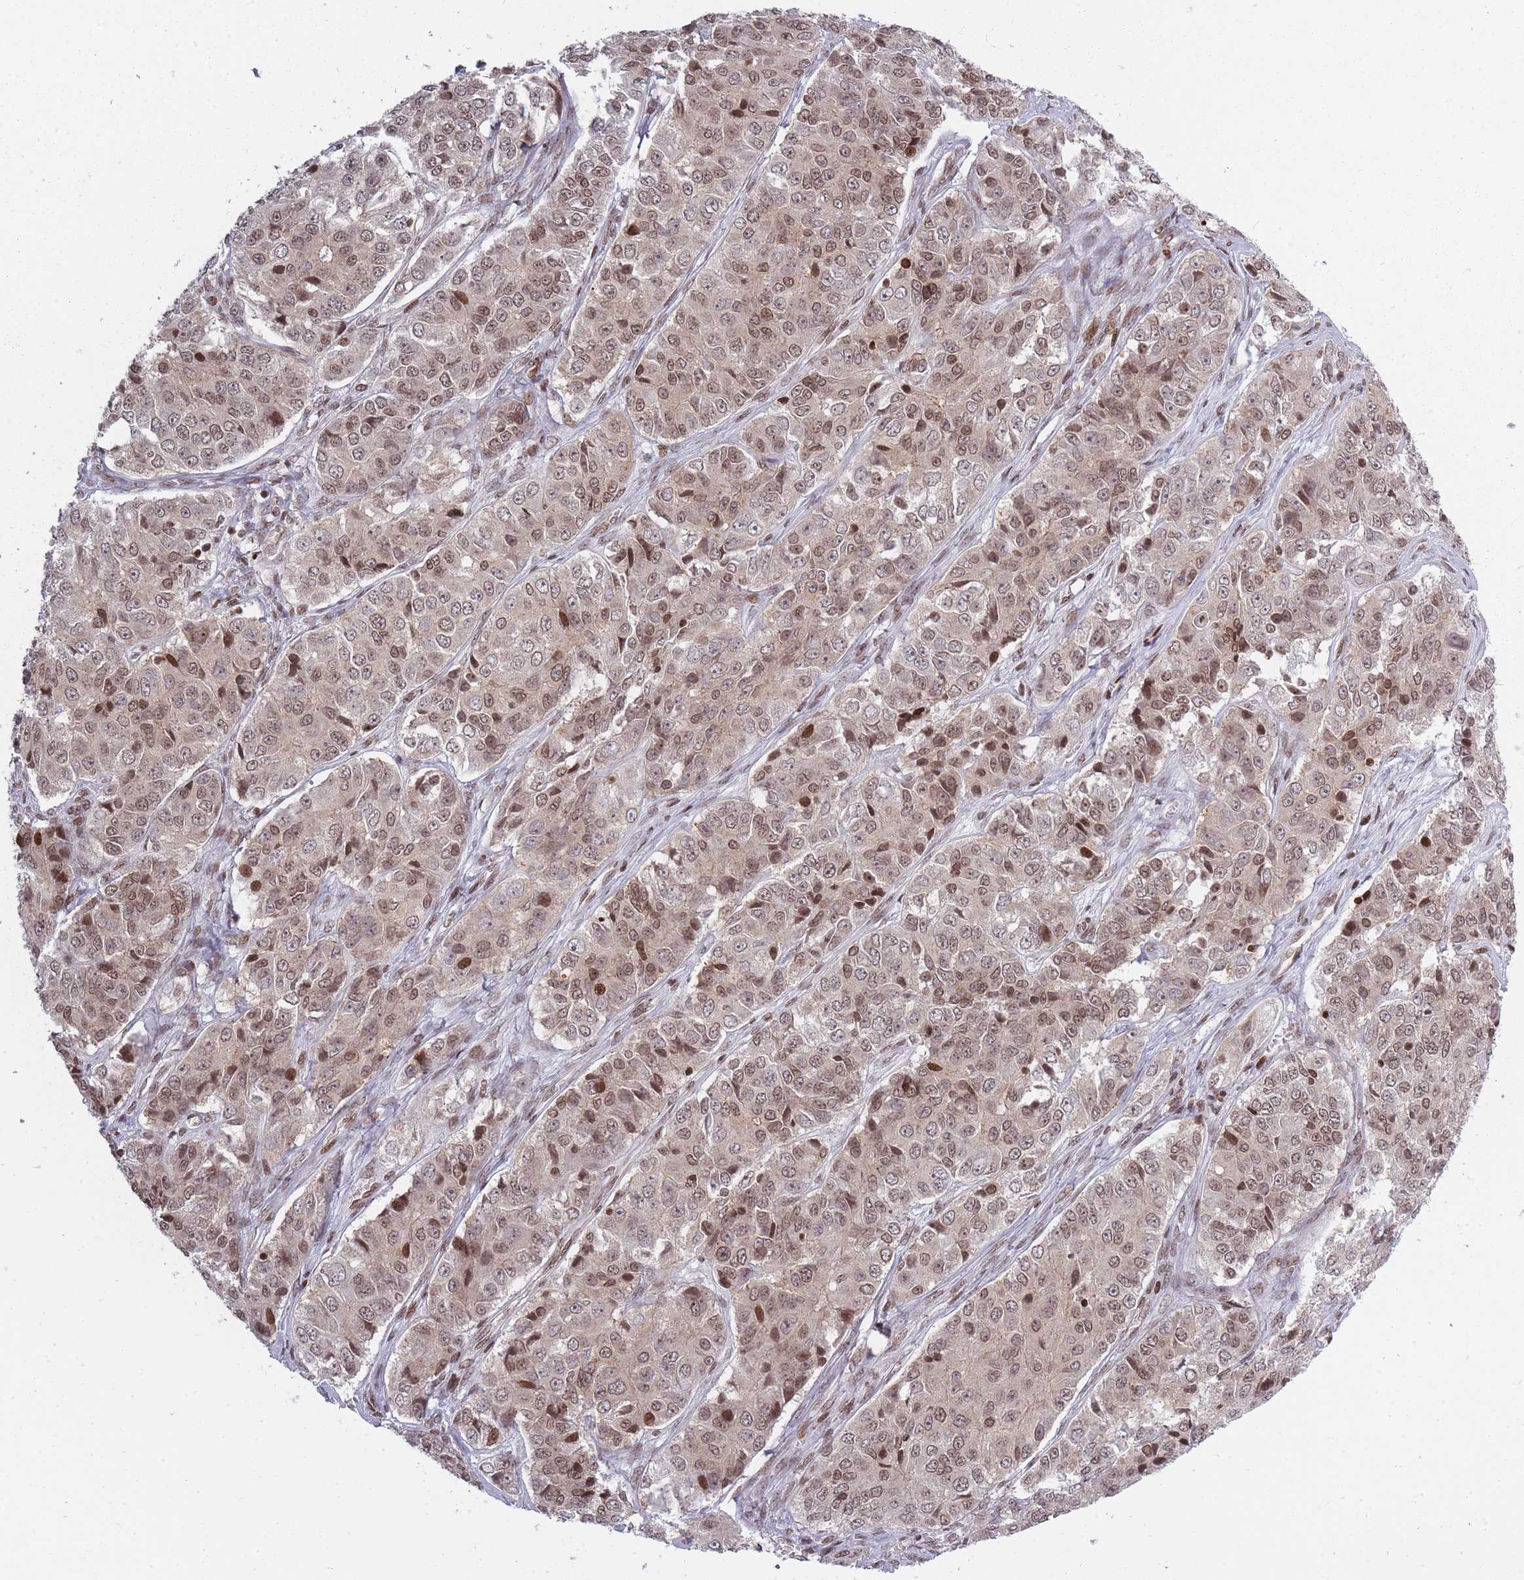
{"staining": {"intensity": "moderate", "quantity": ">75%", "location": "cytoplasmic/membranous,nuclear"}, "tissue": "ovarian cancer", "cell_type": "Tumor cells", "image_type": "cancer", "snomed": [{"axis": "morphology", "description": "Carcinoma, endometroid"}, {"axis": "topography", "description": "Ovary"}], "caption": "Immunohistochemical staining of ovarian cancer shows medium levels of moderate cytoplasmic/membranous and nuclear protein expression in about >75% of tumor cells. Ihc stains the protein of interest in brown and the nuclei are stained blue.", "gene": "TMC6", "patient": {"sex": "female", "age": 51}}